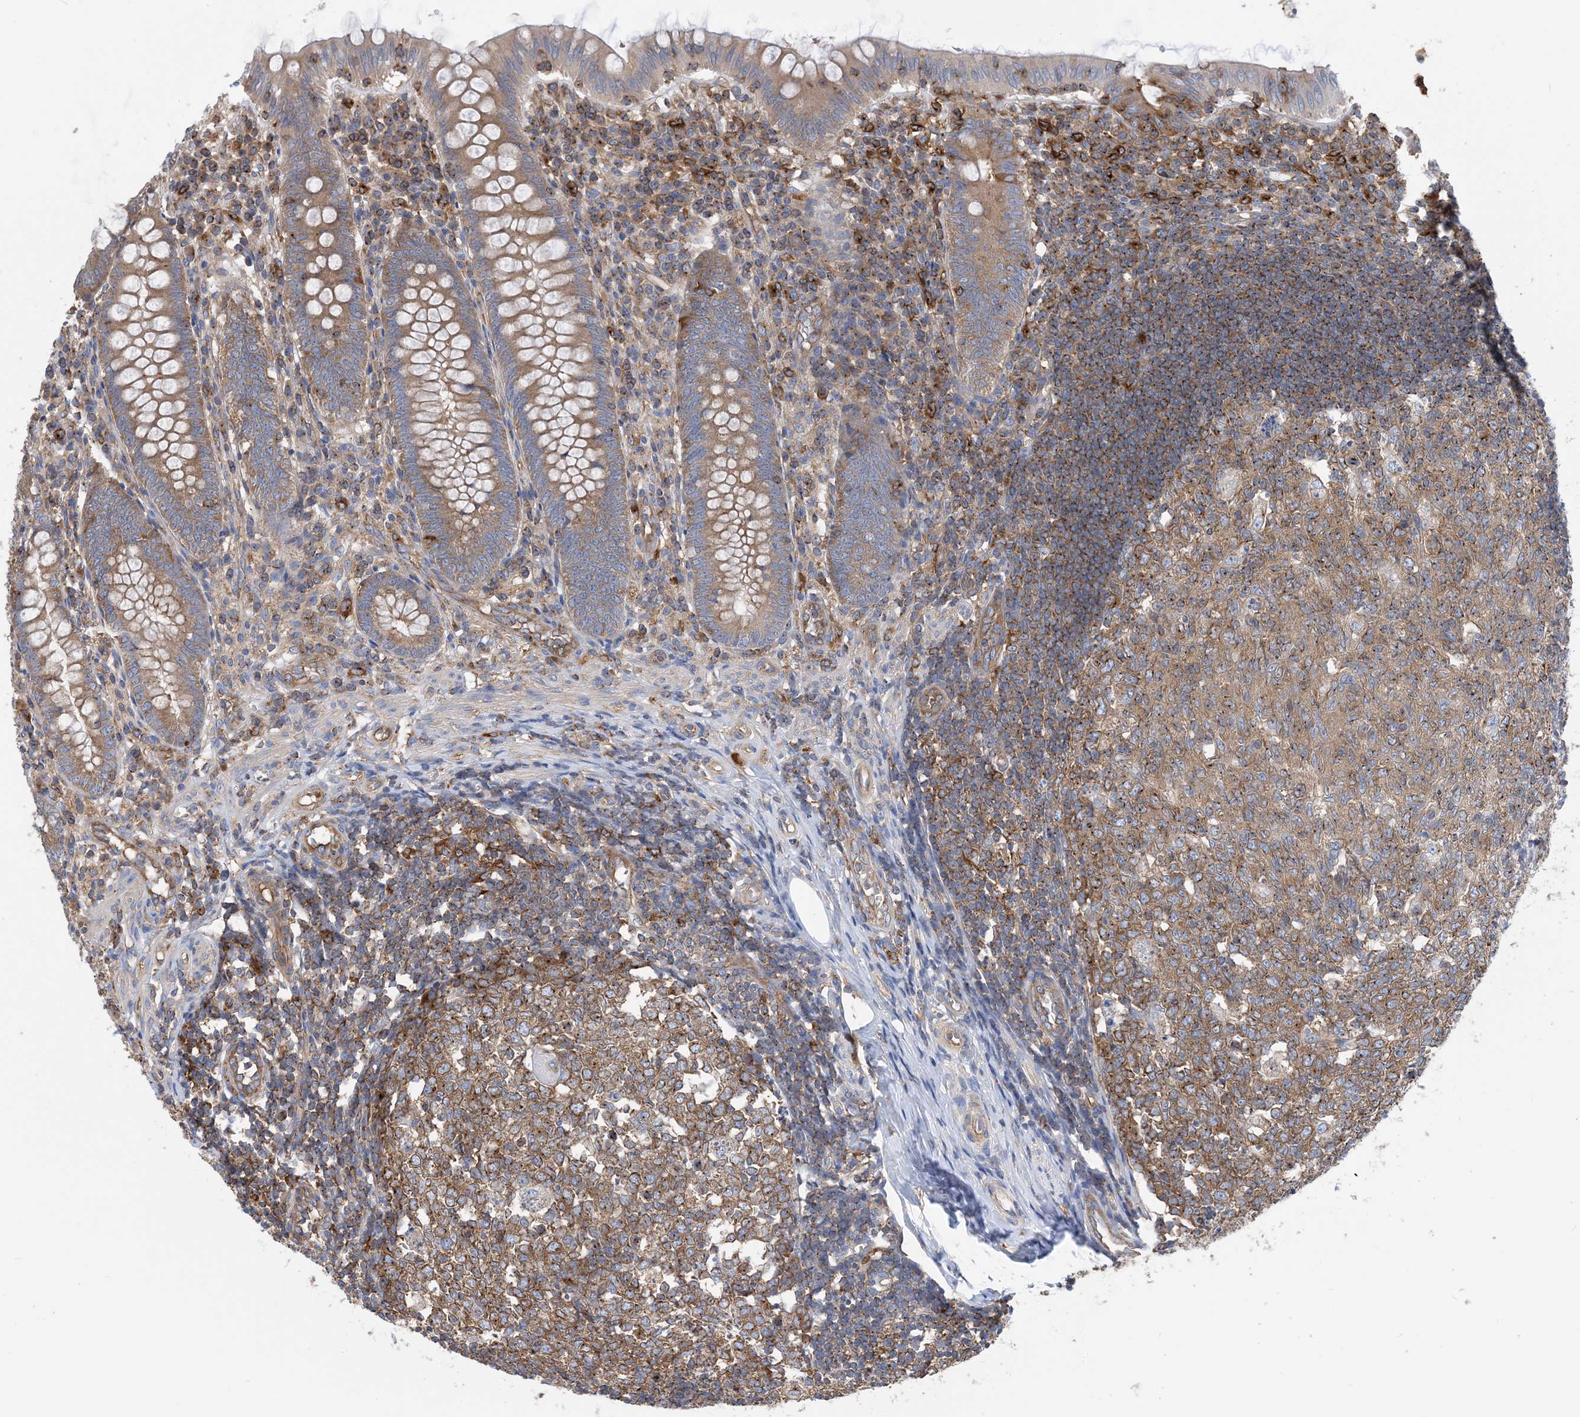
{"staining": {"intensity": "moderate", "quantity": "25%-75%", "location": "cytoplasmic/membranous"}, "tissue": "appendix", "cell_type": "Glandular cells", "image_type": "normal", "snomed": [{"axis": "morphology", "description": "Normal tissue, NOS"}, {"axis": "topography", "description": "Appendix"}], "caption": "About 25%-75% of glandular cells in unremarkable human appendix demonstrate moderate cytoplasmic/membranous protein staining as visualized by brown immunohistochemical staining.", "gene": "DYNC1LI1", "patient": {"sex": "male", "age": 14}}